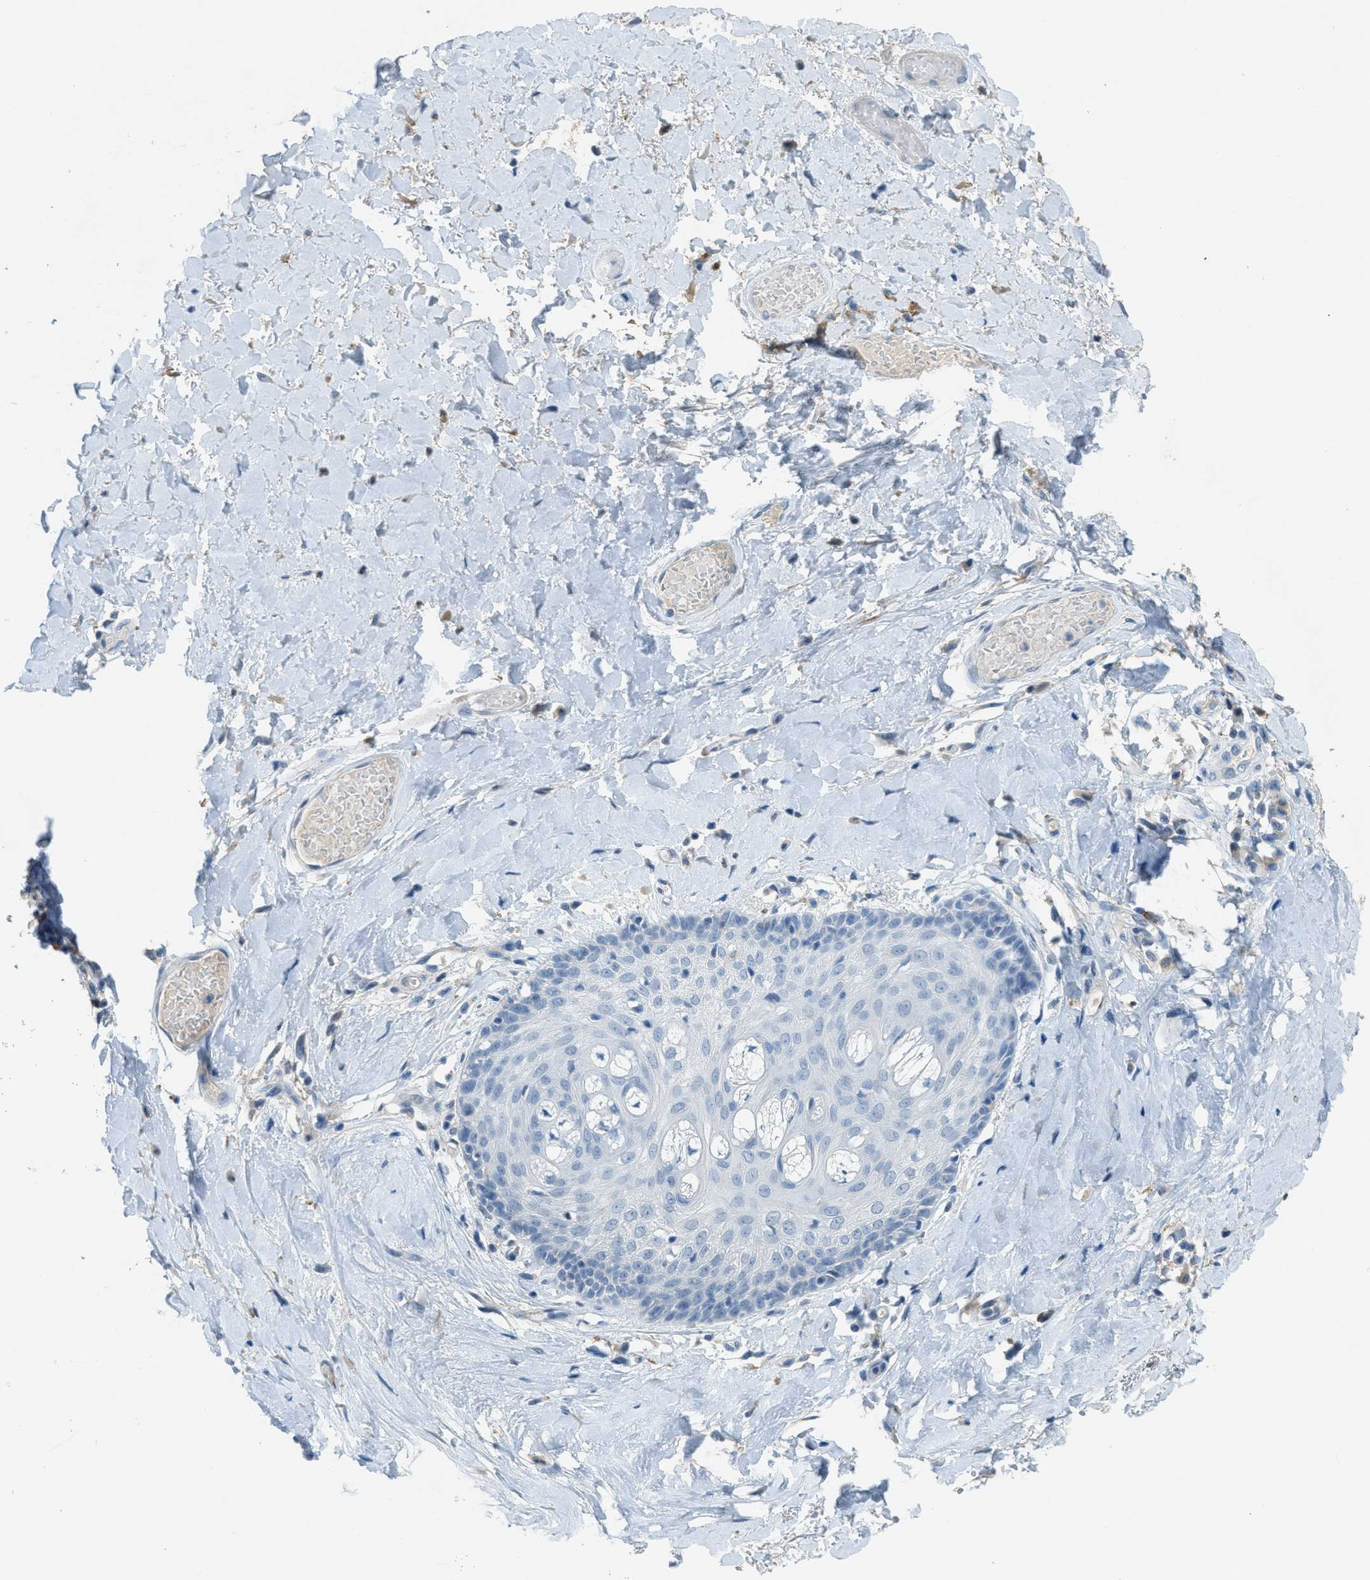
{"staining": {"intensity": "negative", "quantity": "none", "location": "none"}, "tissue": "skin", "cell_type": "Epidermal cells", "image_type": "normal", "snomed": [{"axis": "morphology", "description": "Normal tissue, NOS"}, {"axis": "topography", "description": "Anal"}], "caption": "Protein analysis of unremarkable skin demonstrates no significant positivity in epidermal cells.", "gene": "KLHL8", "patient": {"sex": "male", "age": 69}}